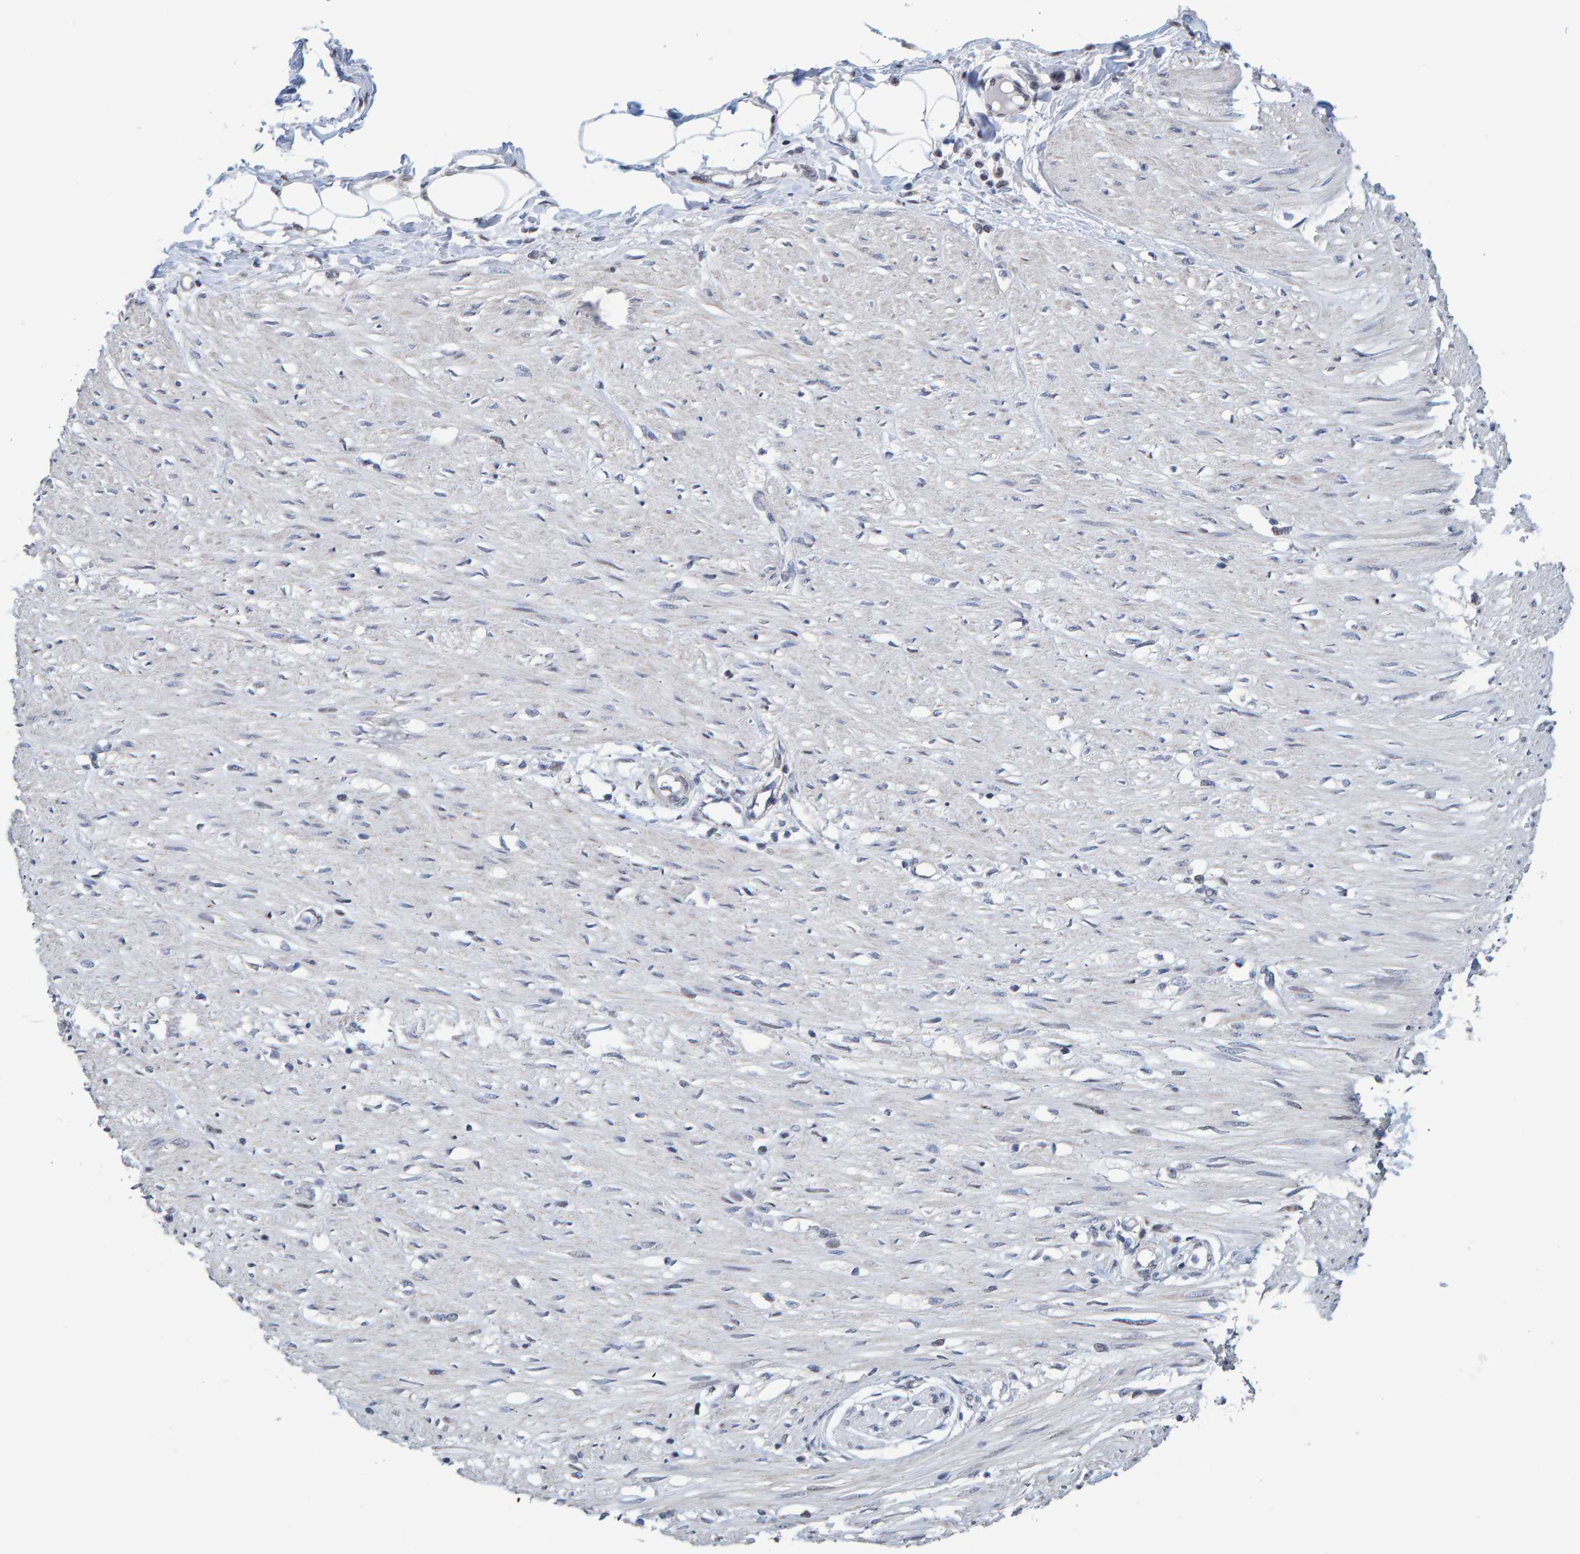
{"staining": {"intensity": "negative", "quantity": "none", "location": "none"}, "tissue": "adipose tissue", "cell_type": "Adipocytes", "image_type": "normal", "snomed": [{"axis": "morphology", "description": "Normal tissue, NOS"}, {"axis": "morphology", "description": "Adenocarcinoma, NOS"}, {"axis": "topography", "description": "Colon"}, {"axis": "topography", "description": "Peripheral nerve tissue"}], "caption": "Immunohistochemistry of normal adipose tissue shows no positivity in adipocytes.", "gene": "USP43", "patient": {"sex": "male", "age": 14}}